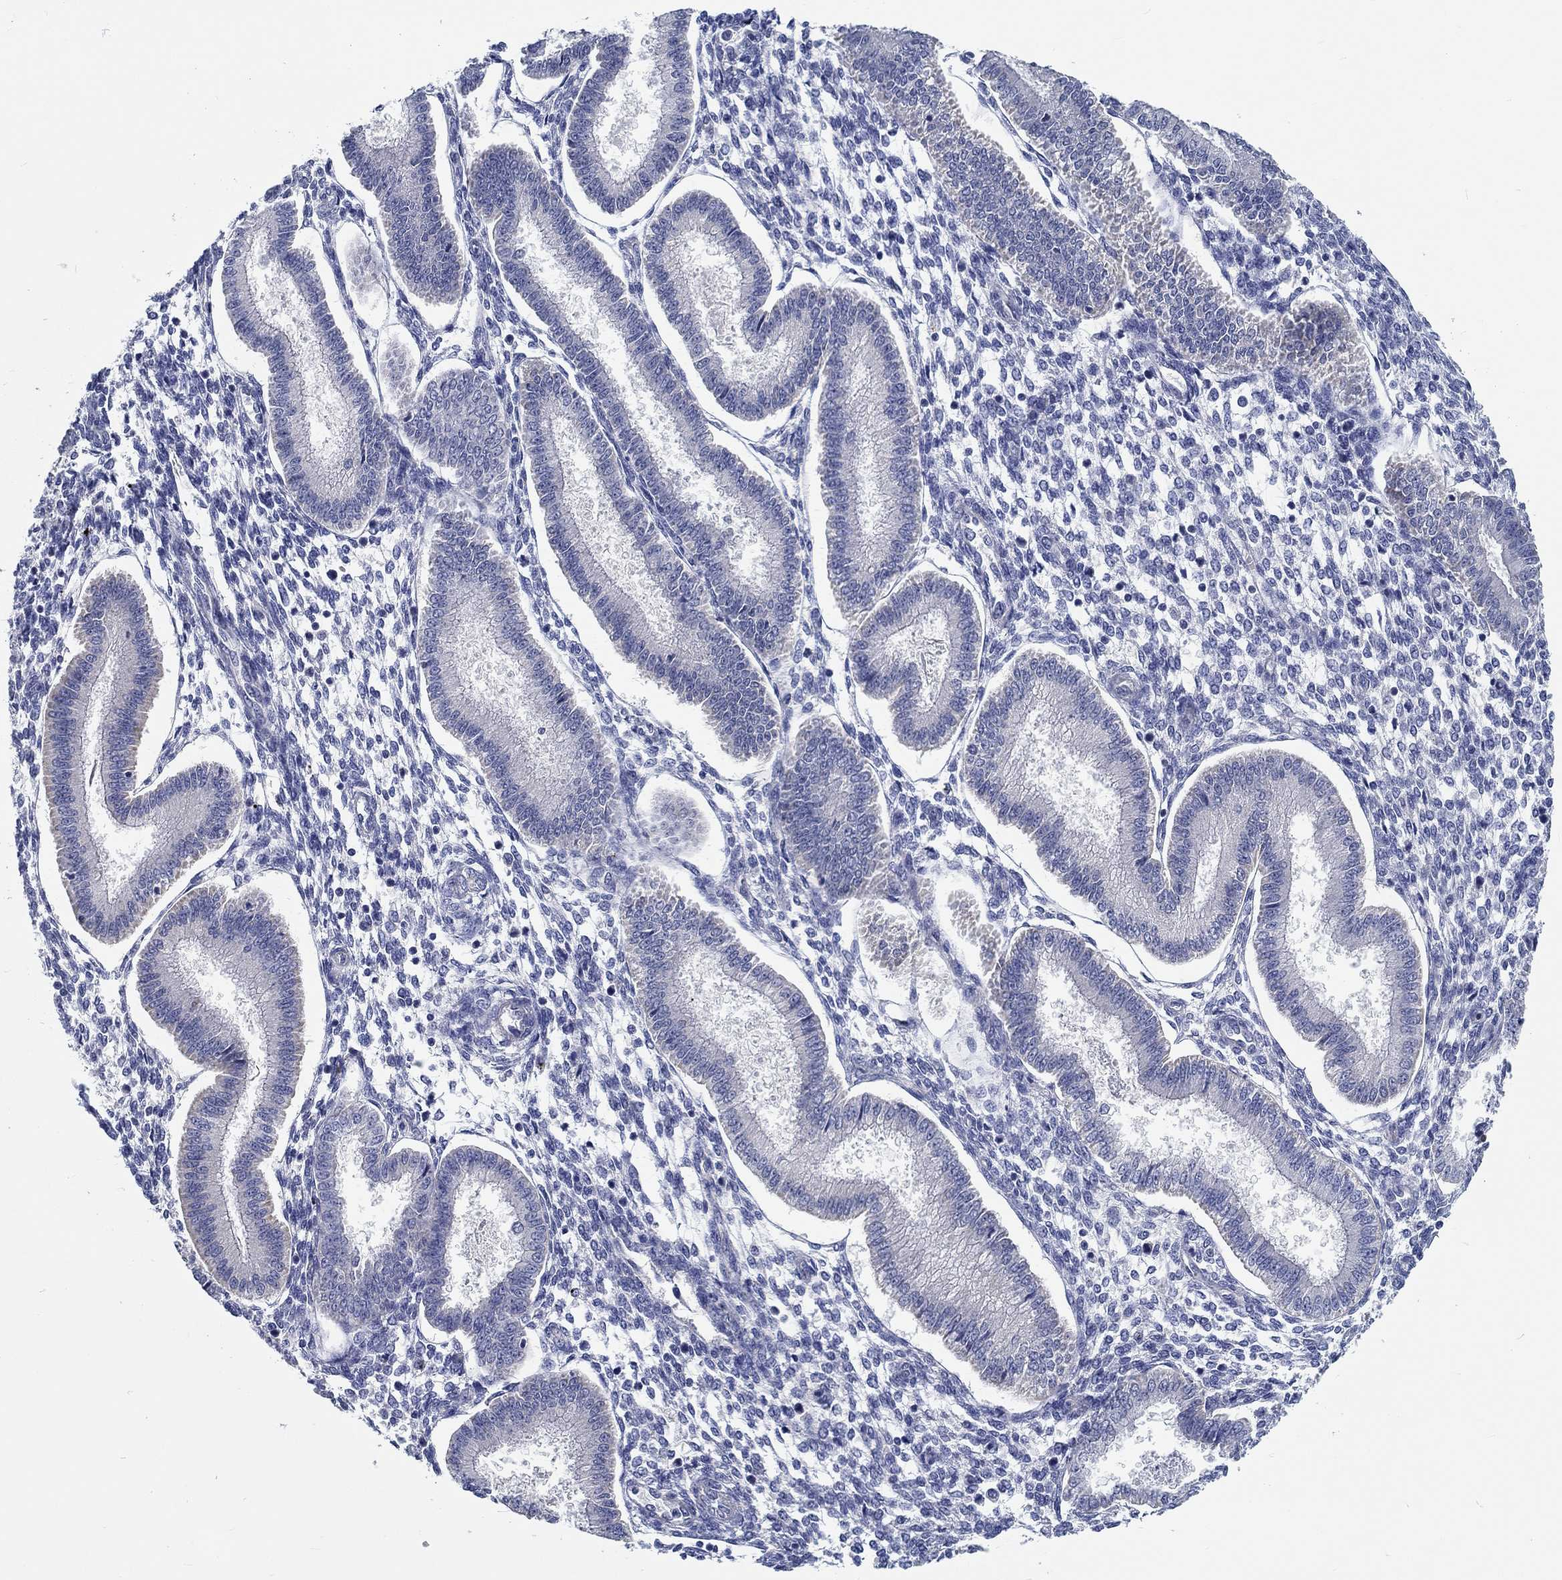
{"staining": {"intensity": "negative", "quantity": "none", "location": "none"}, "tissue": "endometrium", "cell_type": "Cells in endometrial stroma", "image_type": "normal", "snomed": [{"axis": "morphology", "description": "Normal tissue, NOS"}, {"axis": "topography", "description": "Endometrium"}], "caption": "The immunohistochemistry histopathology image has no significant expression in cells in endometrial stroma of endometrium.", "gene": "MYBPC1", "patient": {"sex": "female", "age": 43}}